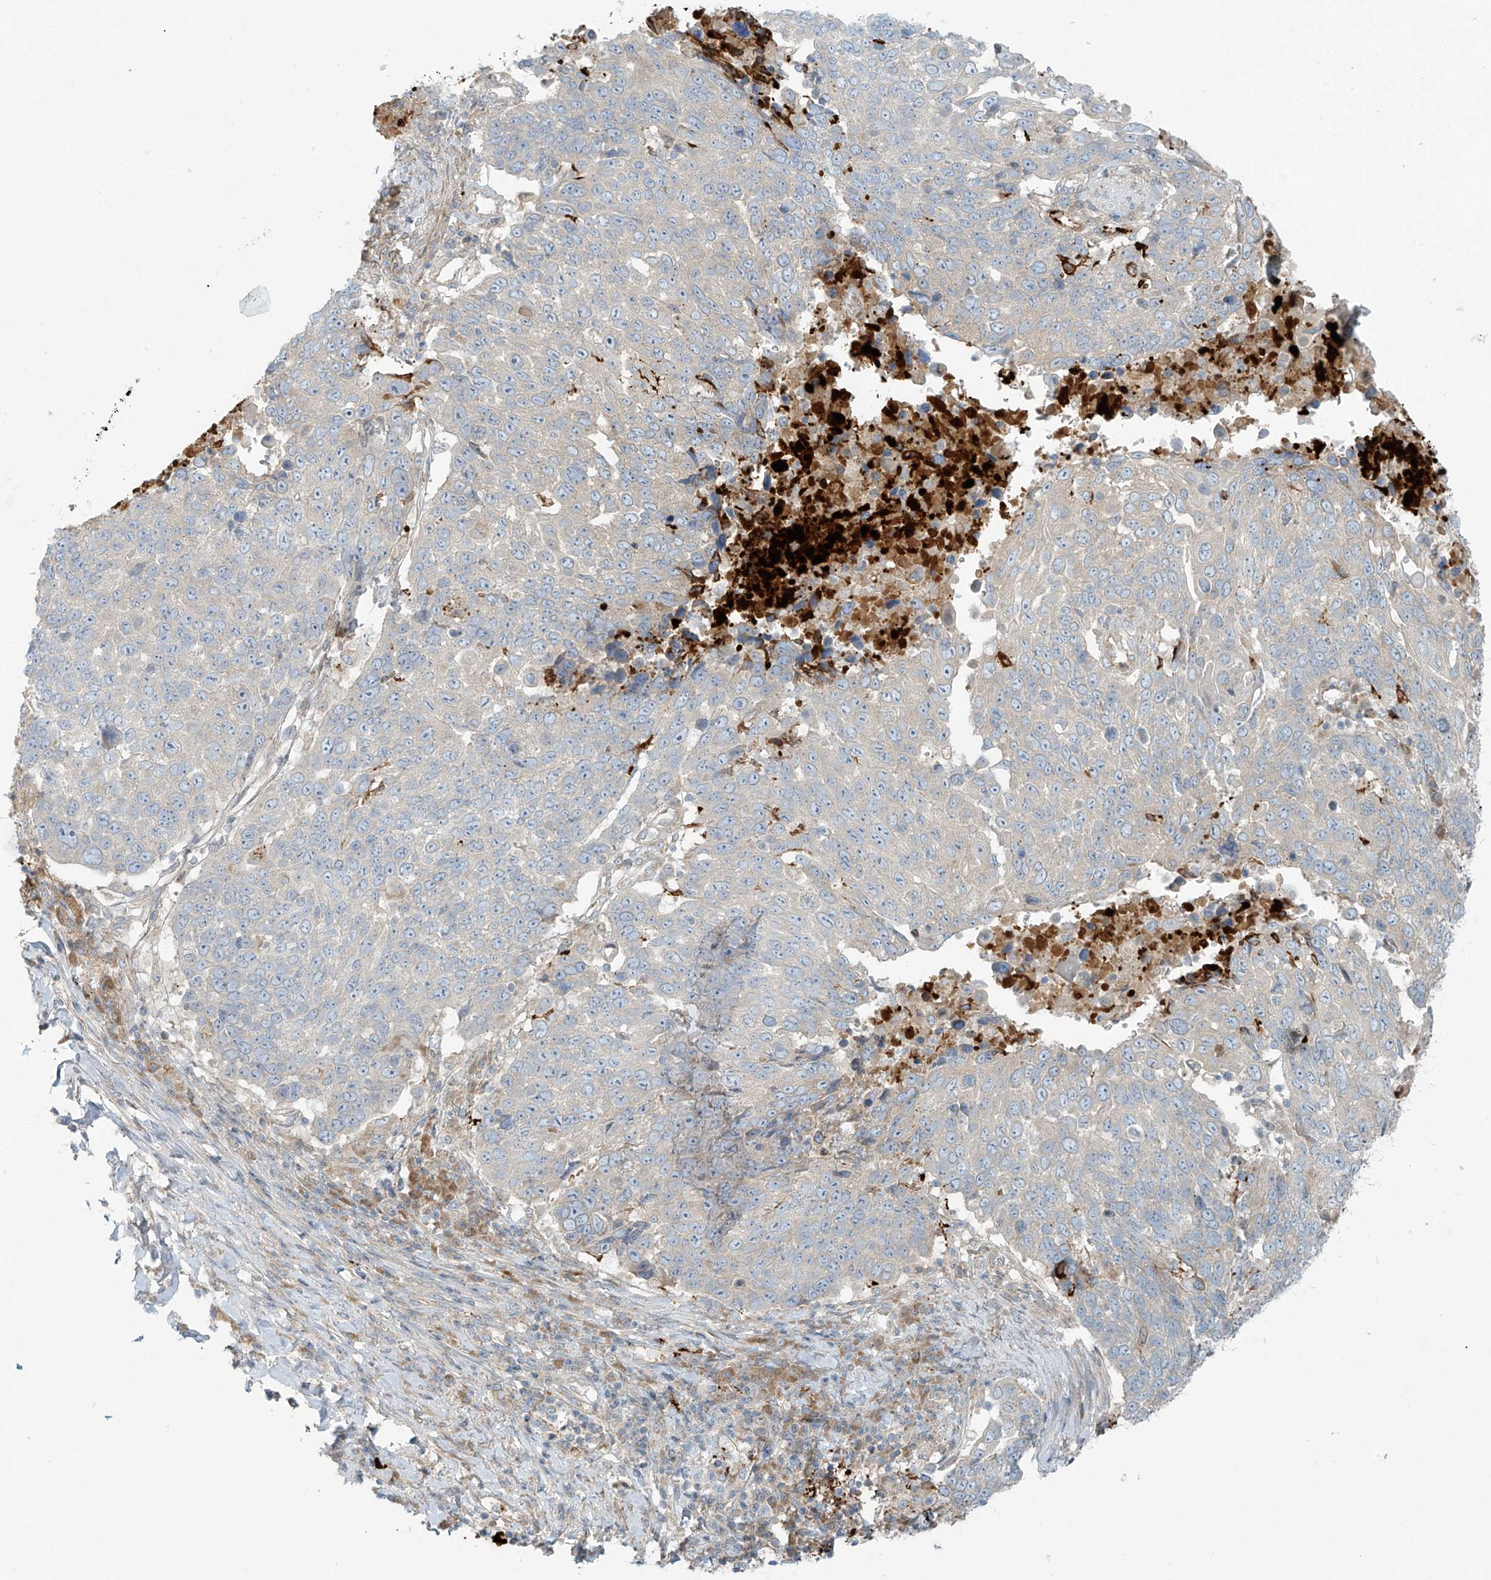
{"staining": {"intensity": "negative", "quantity": "none", "location": "none"}, "tissue": "lung cancer", "cell_type": "Tumor cells", "image_type": "cancer", "snomed": [{"axis": "morphology", "description": "Squamous cell carcinoma, NOS"}, {"axis": "topography", "description": "Lung"}], "caption": "The photomicrograph shows no significant positivity in tumor cells of lung cancer.", "gene": "LZTS3", "patient": {"sex": "male", "age": 66}}